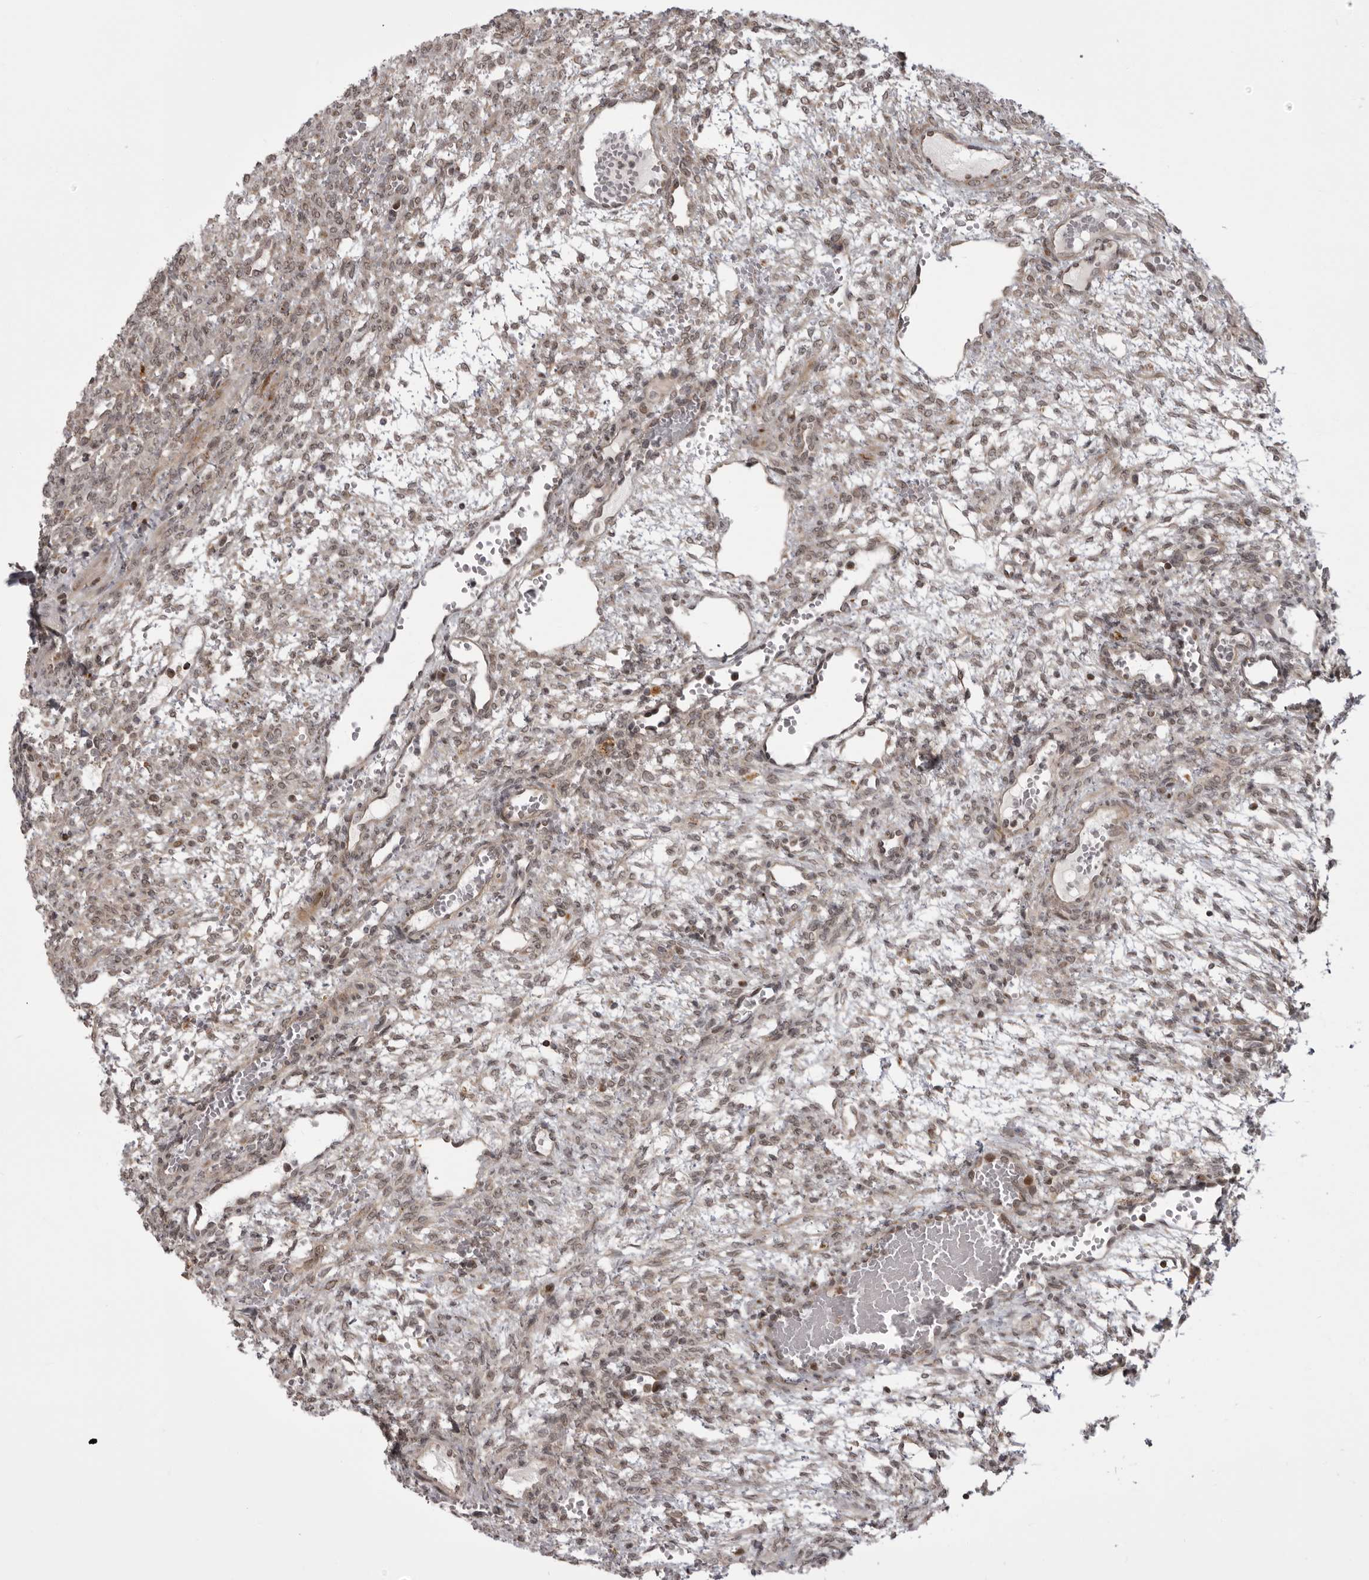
{"staining": {"intensity": "weak", "quantity": "<25%", "location": "cytoplasmic/membranous,nuclear"}, "tissue": "ovary", "cell_type": "Ovarian stroma cells", "image_type": "normal", "snomed": [{"axis": "morphology", "description": "Normal tissue, NOS"}, {"axis": "topography", "description": "Ovary"}], "caption": "Immunohistochemistry of benign human ovary shows no expression in ovarian stroma cells.", "gene": "C1orf109", "patient": {"sex": "female", "age": 34}}